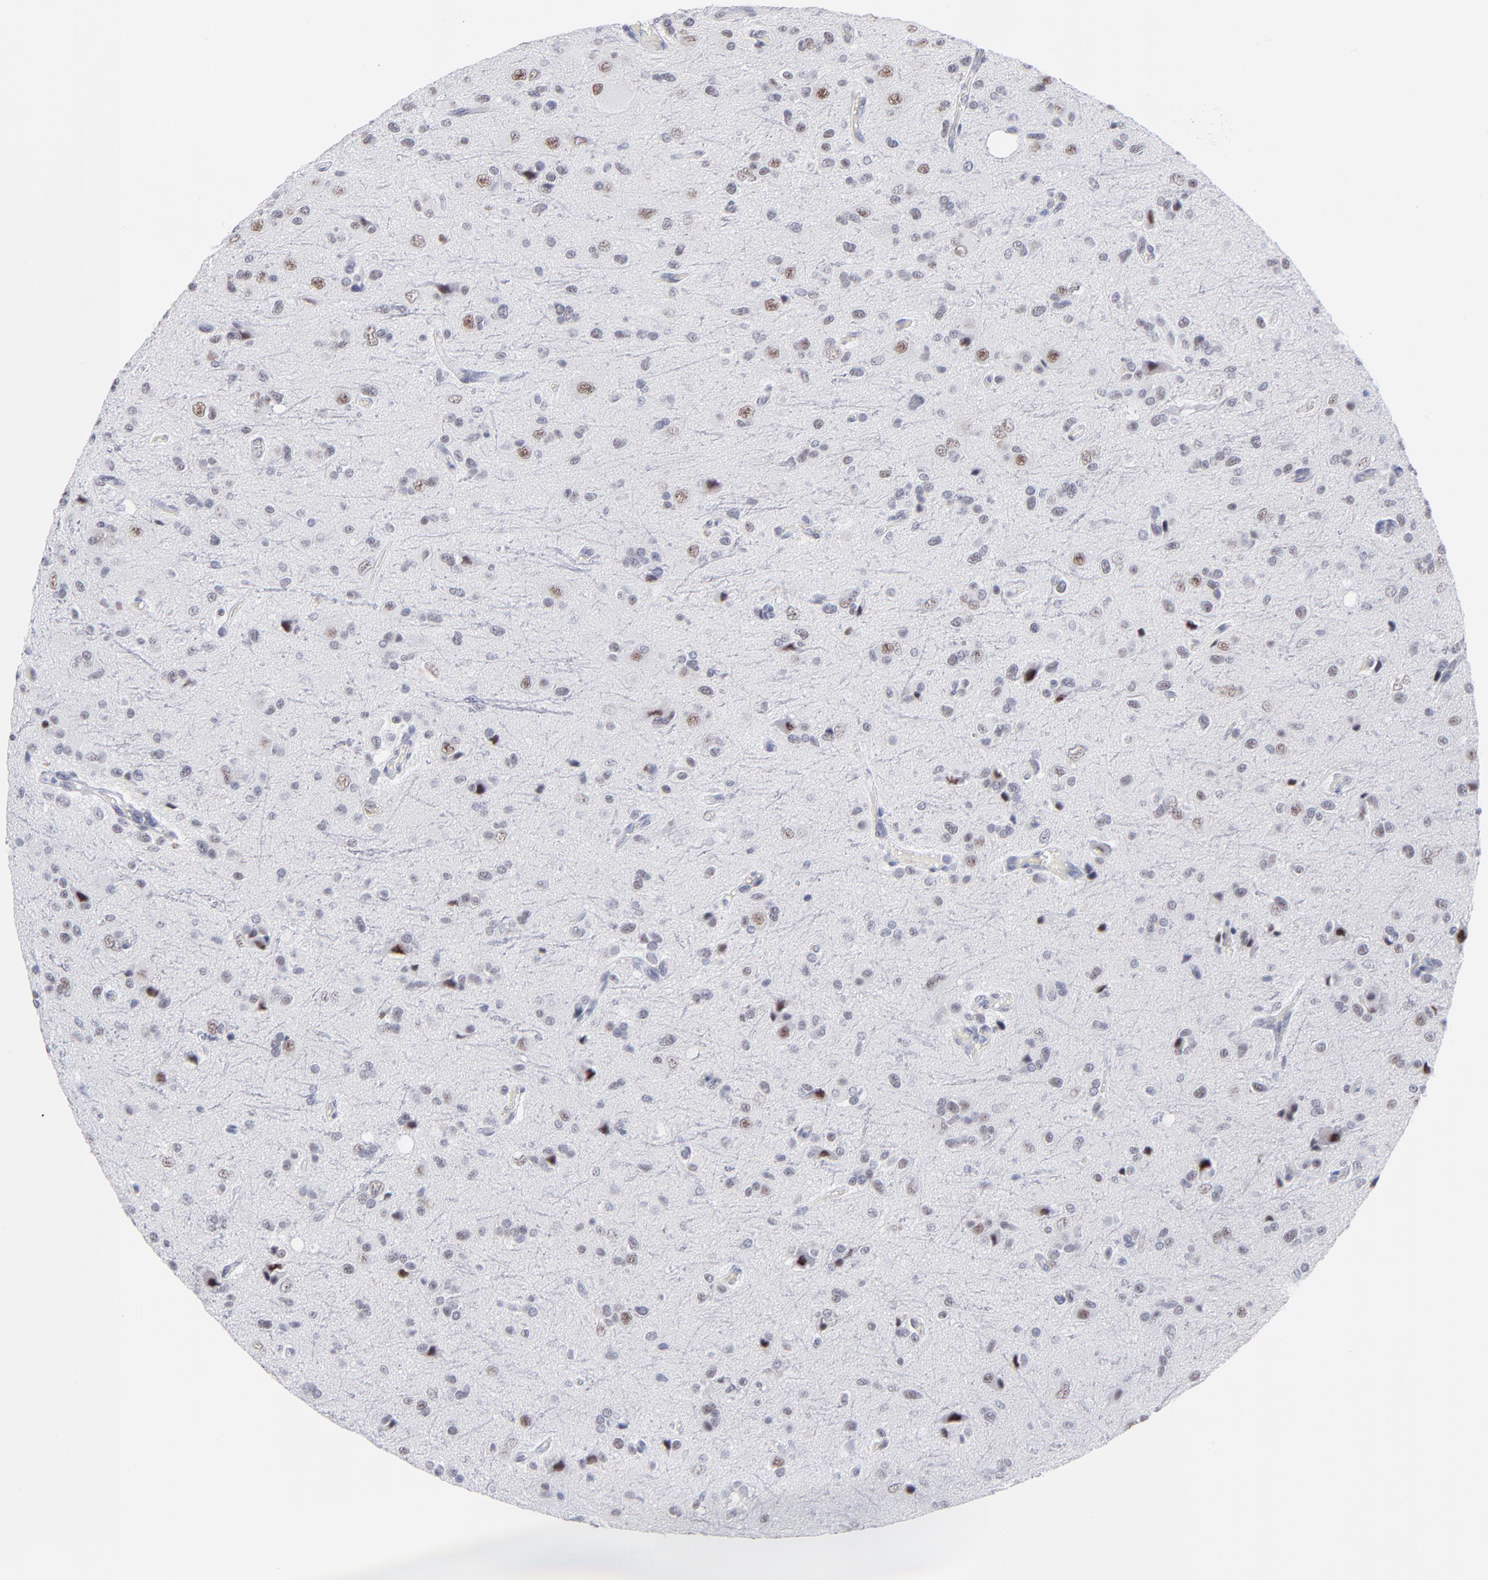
{"staining": {"intensity": "moderate", "quantity": "<25%", "location": "nuclear"}, "tissue": "glioma", "cell_type": "Tumor cells", "image_type": "cancer", "snomed": [{"axis": "morphology", "description": "Glioma, malignant, High grade"}, {"axis": "topography", "description": "Brain"}], "caption": "Malignant glioma (high-grade) stained with DAB immunohistochemistry reveals low levels of moderate nuclear expression in about <25% of tumor cells.", "gene": "SNRPB", "patient": {"sex": "male", "age": 47}}